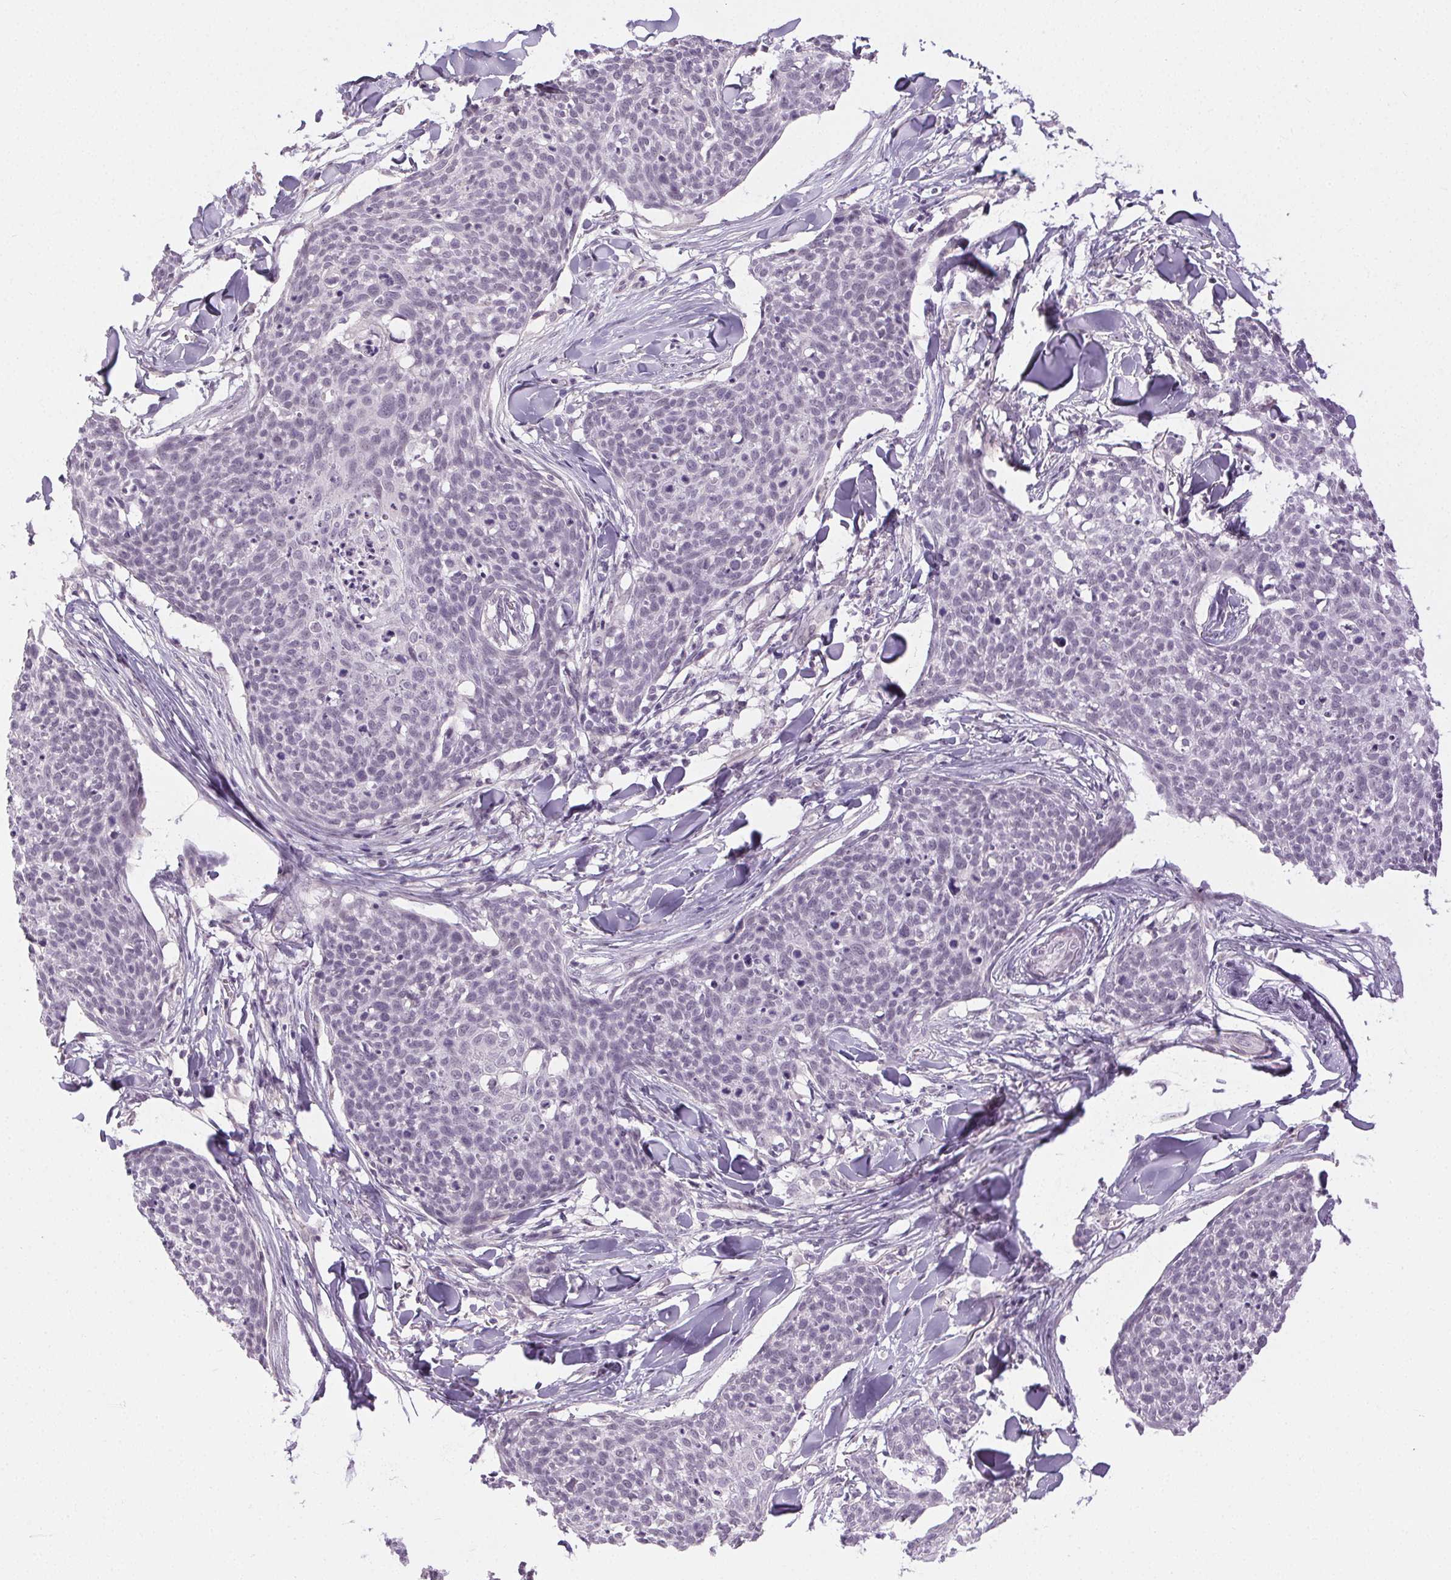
{"staining": {"intensity": "negative", "quantity": "none", "location": "none"}, "tissue": "skin cancer", "cell_type": "Tumor cells", "image_type": "cancer", "snomed": [{"axis": "morphology", "description": "Squamous cell carcinoma, NOS"}, {"axis": "topography", "description": "Skin"}, {"axis": "topography", "description": "Vulva"}], "caption": "Protein analysis of squamous cell carcinoma (skin) reveals no significant positivity in tumor cells.", "gene": "FAM168A", "patient": {"sex": "female", "age": 75}}